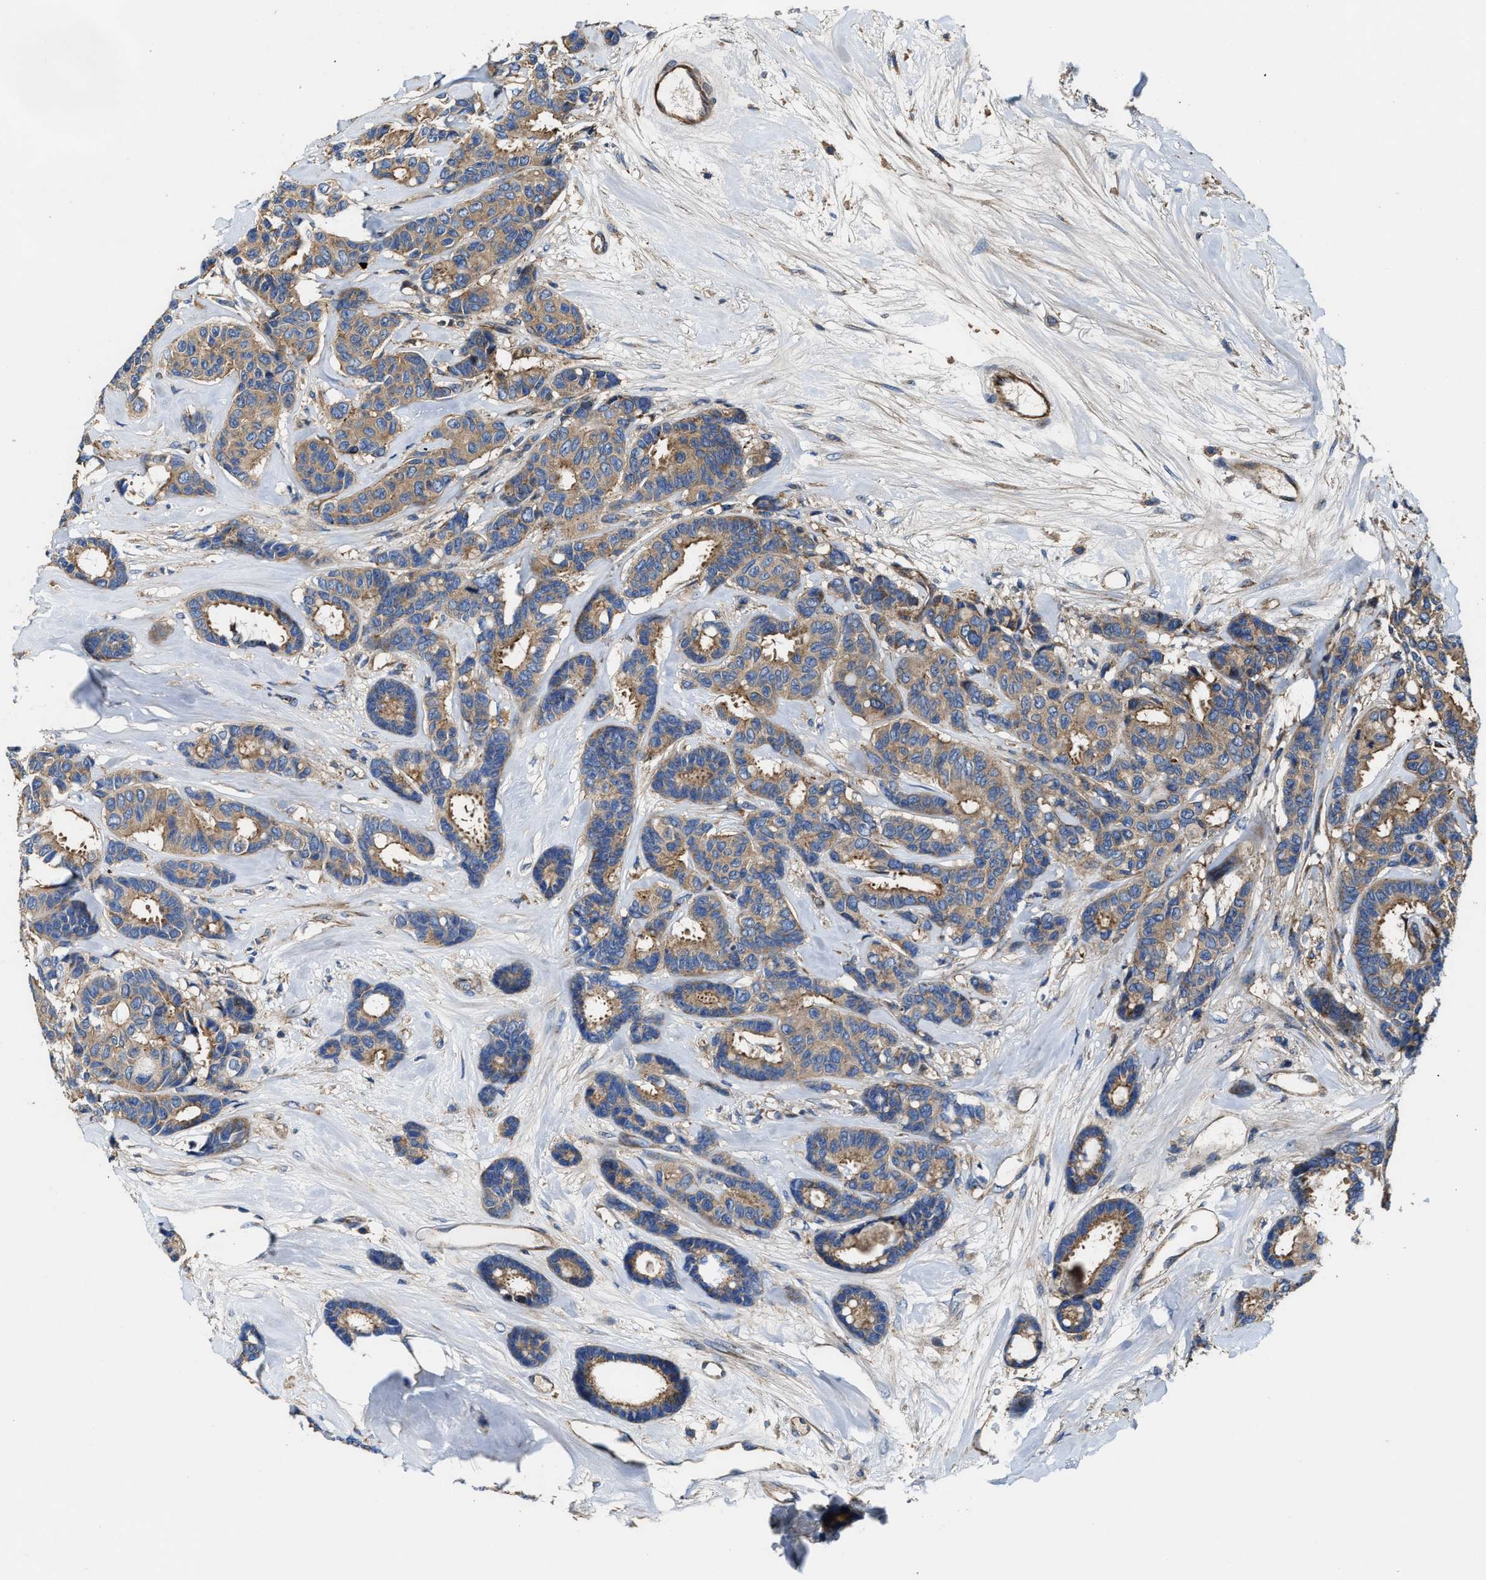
{"staining": {"intensity": "moderate", "quantity": ">75%", "location": "cytoplasmic/membranous"}, "tissue": "breast cancer", "cell_type": "Tumor cells", "image_type": "cancer", "snomed": [{"axis": "morphology", "description": "Duct carcinoma"}, {"axis": "topography", "description": "Breast"}], "caption": "Protein staining of breast invasive ductal carcinoma tissue reveals moderate cytoplasmic/membranous expression in approximately >75% of tumor cells. (Stains: DAB (3,3'-diaminobenzidine) in brown, nuclei in blue, Microscopy: brightfield microscopy at high magnification).", "gene": "PTAR1", "patient": {"sex": "female", "age": 87}}